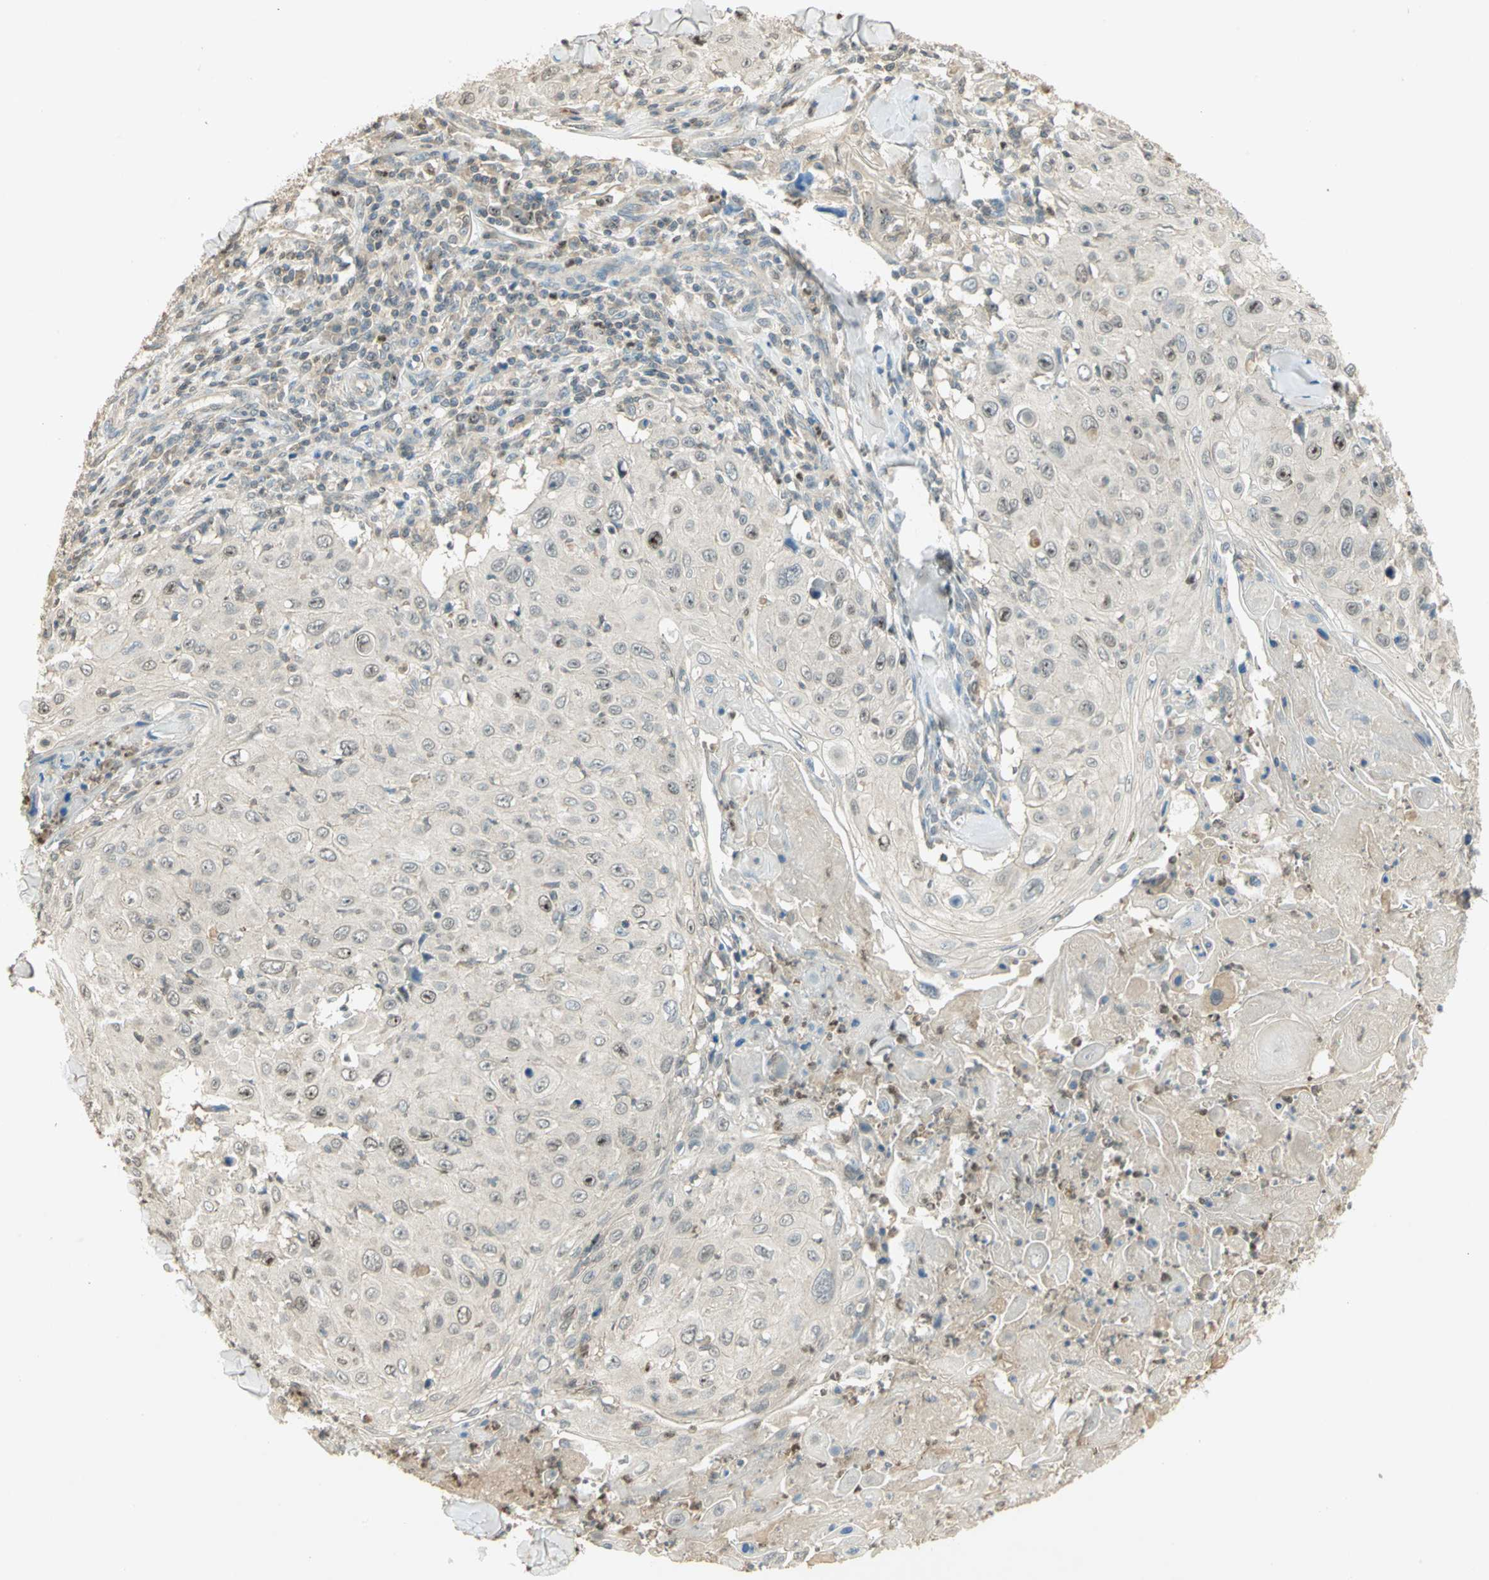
{"staining": {"intensity": "weak", "quantity": "<25%", "location": "nuclear"}, "tissue": "skin cancer", "cell_type": "Tumor cells", "image_type": "cancer", "snomed": [{"axis": "morphology", "description": "Squamous cell carcinoma, NOS"}, {"axis": "topography", "description": "Skin"}], "caption": "A high-resolution micrograph shows immunohistochemistry (IHC) staining of skin cancer, which reveals no significant staining in tumor cells. (Brightfield microscopy of DAB immunohistochemistry (IHC) at high magnification).", "gene": "BIRC2", "patient": {"sex": "male", "age": 86}}